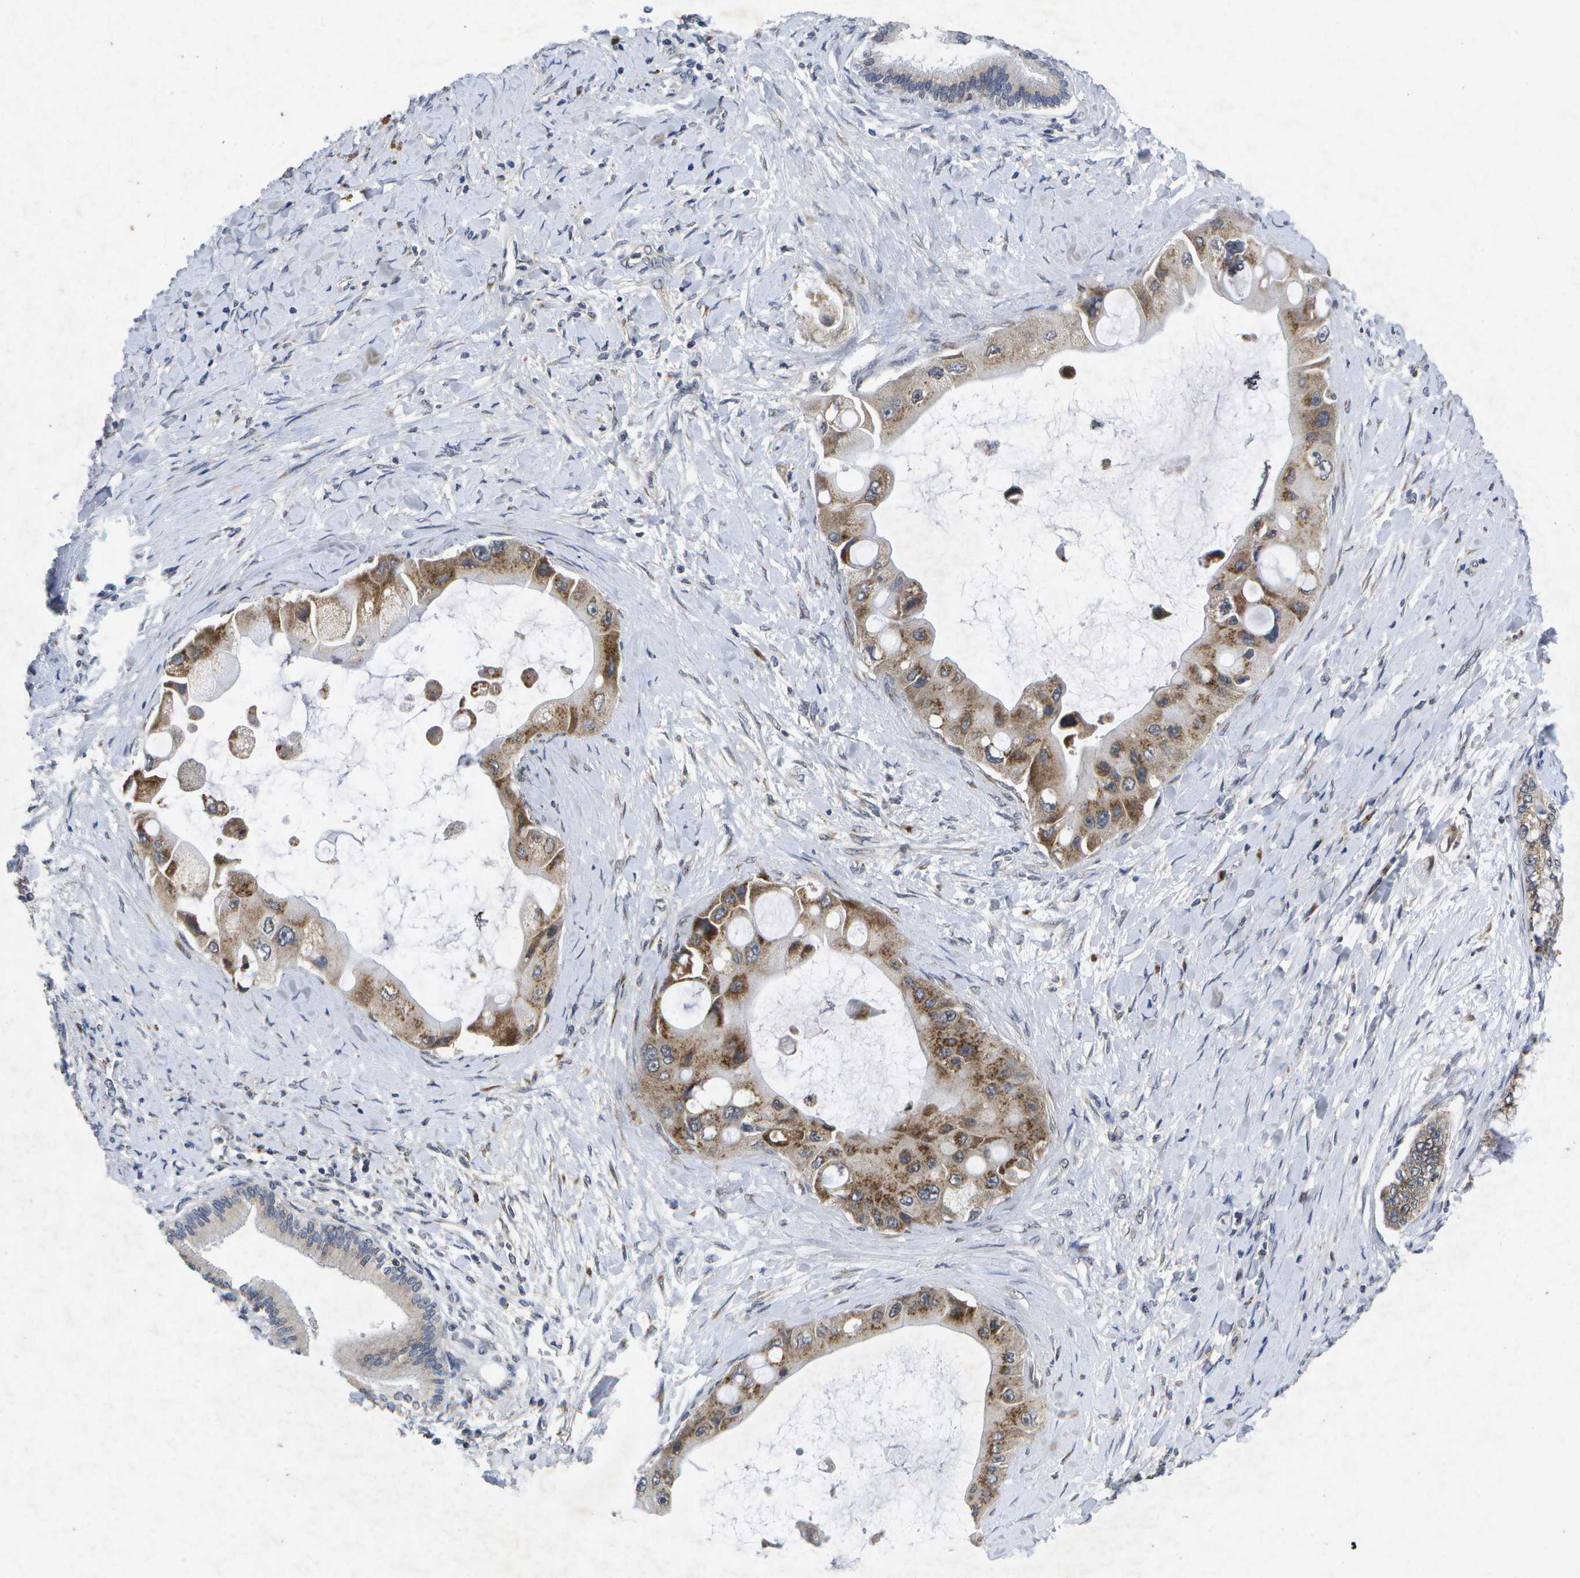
{"staining": {"intensity": "moderate", "quantity": ">75%", "location": "cytoplasmic/membranous"}, "tissue": "liver cancer", "cell_type": "Tumor cells", "image_type": "cancer", "snomed": [{"axis": "morphology", "description": "Normal tissue, NOS"}, {"axis": "morphology", "description": "Cholangiocarcinoma"}, {"axis": "topography", "description": "Liver"}, {"axis": "topography", "description": "Peripheral nerve tissue"}], "caption": "This is a micrograph of immunohistochemistry (IHC) staining of cholangiocarcinoma (liver), which shows moderate positivity in the cytoplasmic/membranous of tumor cells.", "gene": "KDELR1", "patient": {"sex": "male", "age": 50}}